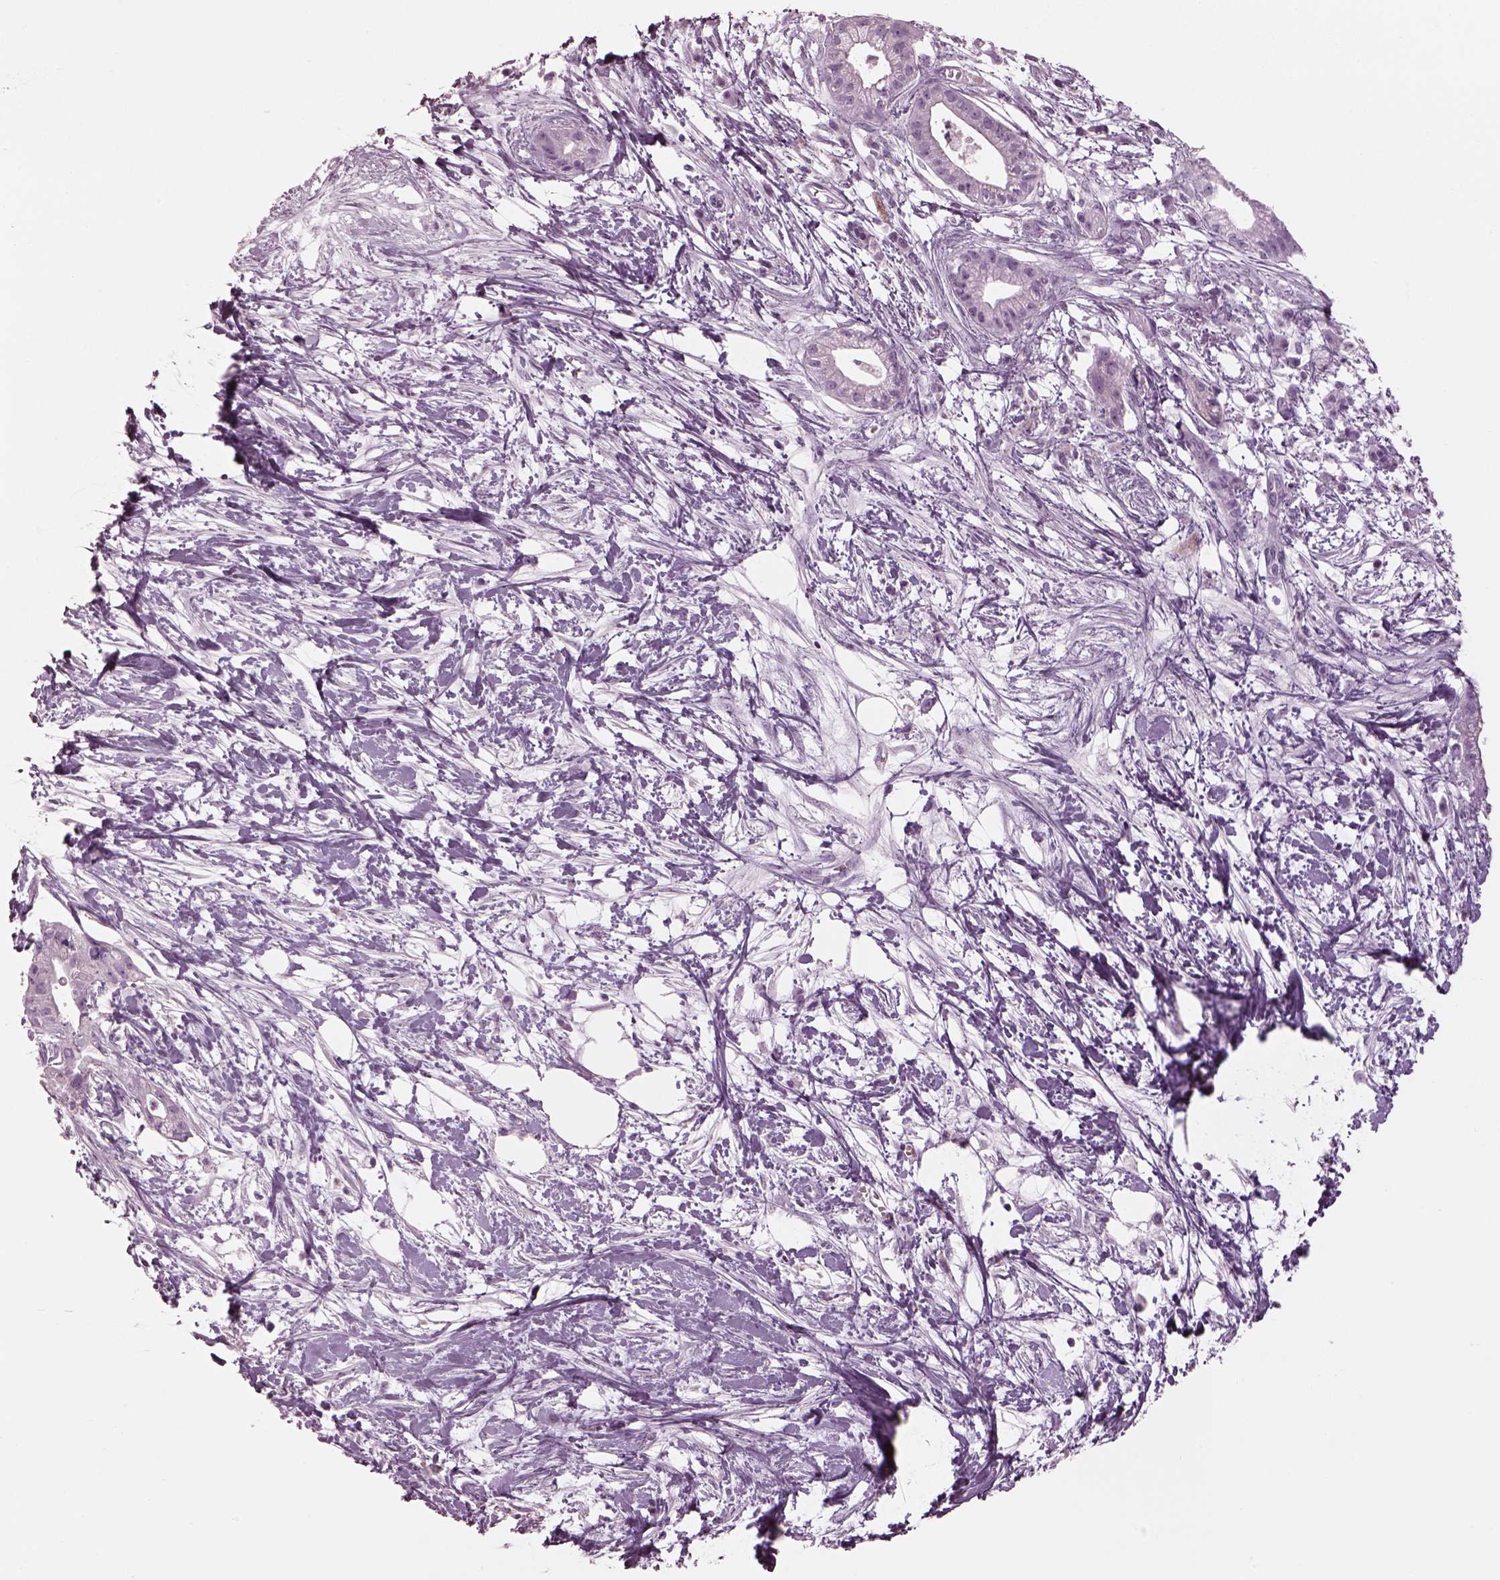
{"staining": {"intensity": "negative", "quantity": "none", "location": "none"}, "tissue": "pancreatic cancer", "cell_type": "Tumor cells", "image_type": "cancer", "snomed": [{"axis": "morphology", "description": "Normal tissue, NOS"}, {"axis": "morphology", "description": "Adenocarcinoma, NOS"}, {"axis": "topography", "description": "Lymph node"}, {"axis": "topography", "description": "Pancreas"}], "caption": "IHC histopathology image of neoplastic tissue: human pancreatic adenocarcinoma stained with DAB shows no significant protein positivity in tumor cells.", "gene": "OPN4", "patient": {"sex": "female", "age": 58}}